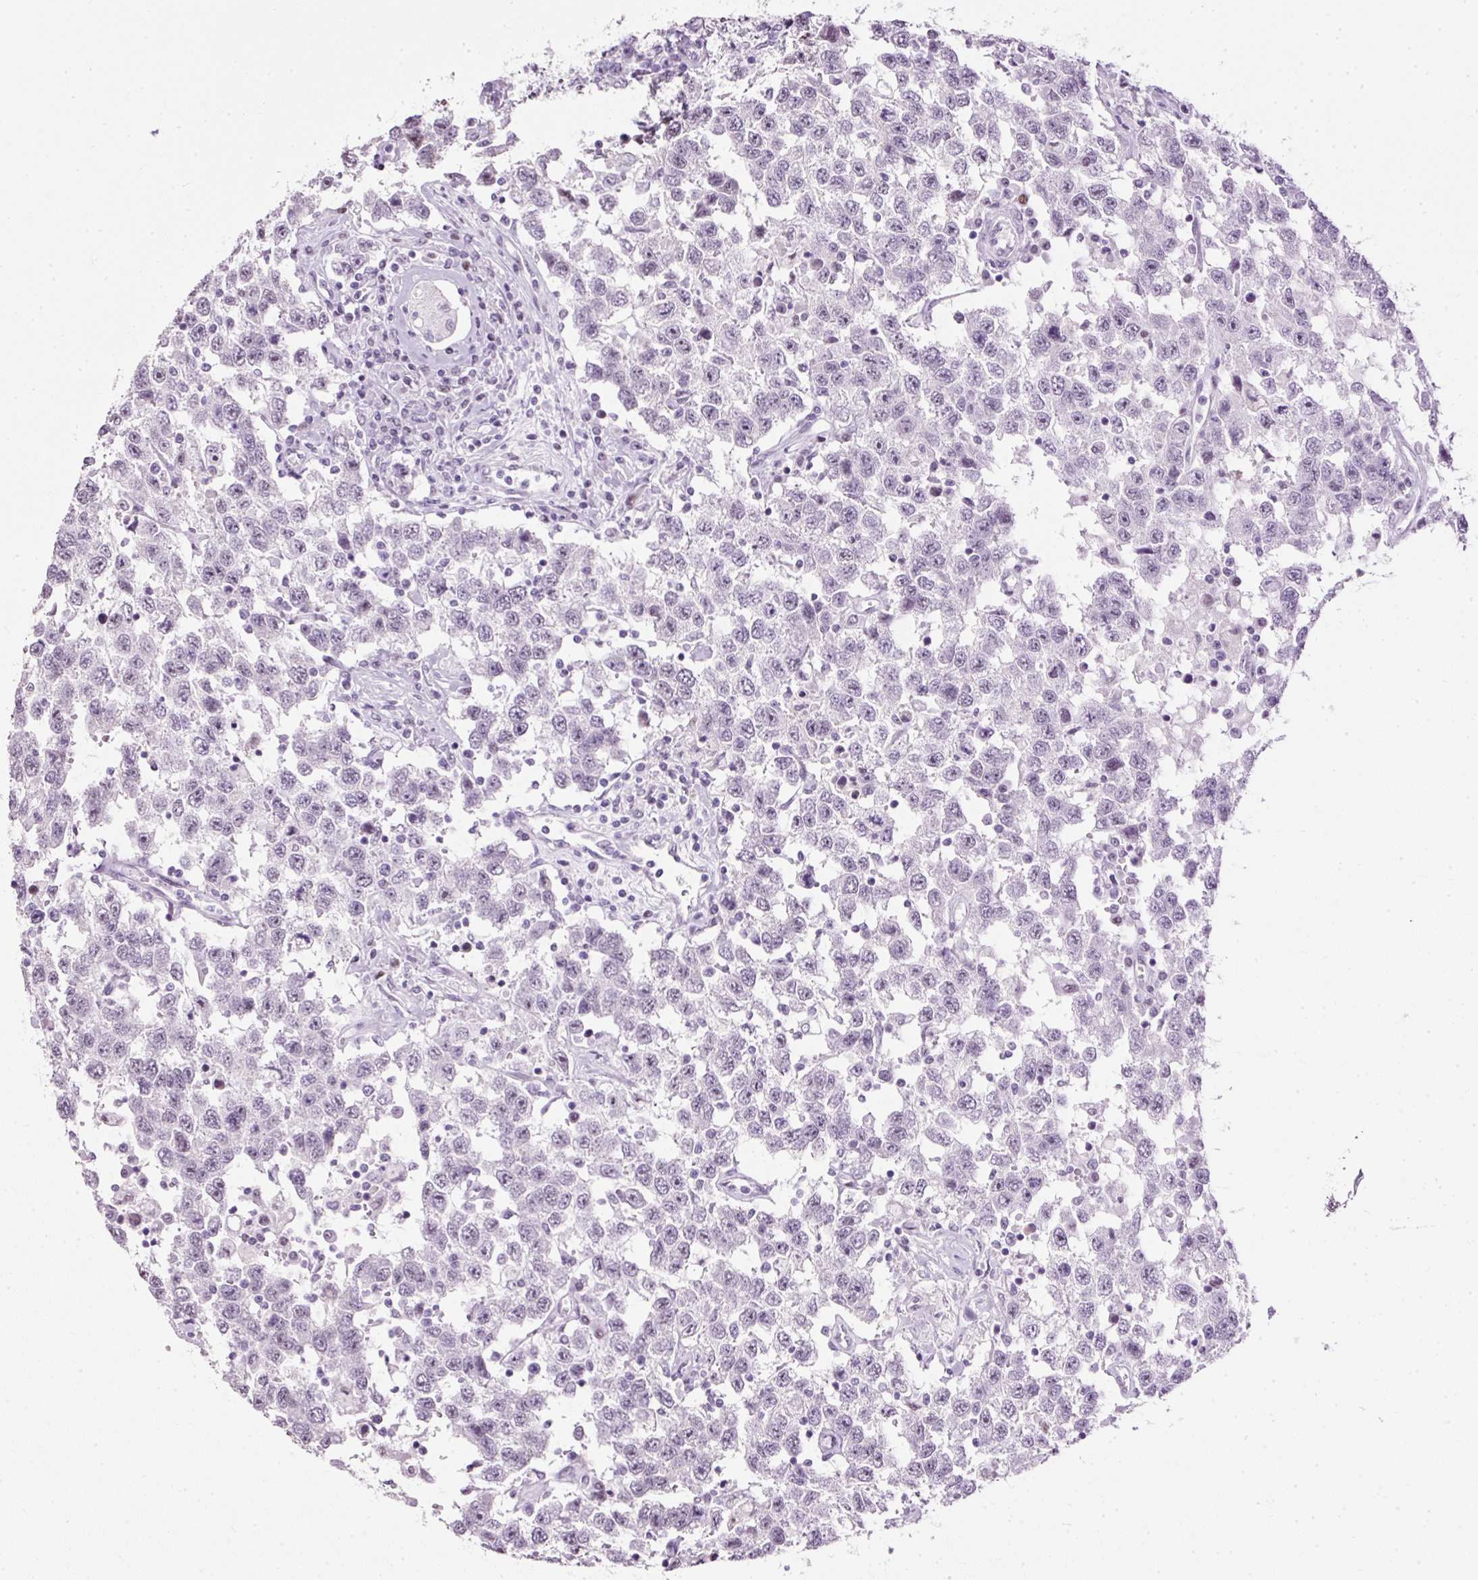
{"staining": {"intensity": "negative", "quantity": "none", "location": "none"}, "tissue": "testis cancer", "cell_type": "Tumor cells", "image_type": "cancer", "snomed": [{"axis": "morphology", "description": "Seminoma, NOS"}, {"axis": "topography", "description": "Testis"}], "caption": "There is no significant staining in tumor cells of testis cancer.", "gene": "PDE6B", "patient": {"sex": "male", "age": 41}}